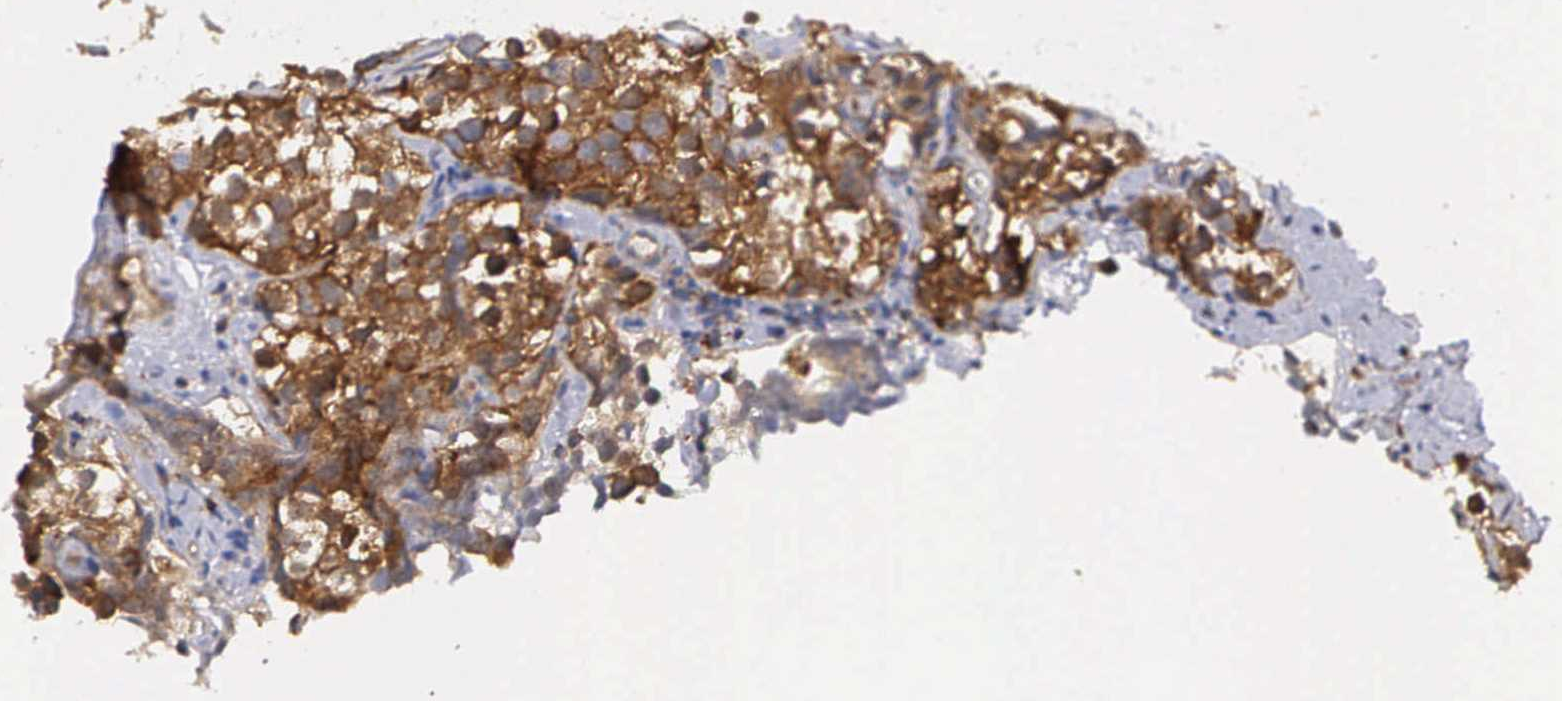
{"staining": {"intensity": "strong", "quantity": ">75%", "location": "cytoplasmic/membranous"}, "tissue": "testis cancer", "cell_type": "Tumor cells", "image_type": "cancer", "snomed": [{"axis": "morphology", "description": "Seminoma, NOS"}, {"axis": "topography", "description": "Testis"}], "caption": "Protein expression analysis of seminoma (testis) exhibits strong cytoplasmic/membranous expression in approximately >75% of tumor cells.", "gene": "GRIPAP1", "patient": {"sex": "male", "age": 39}}